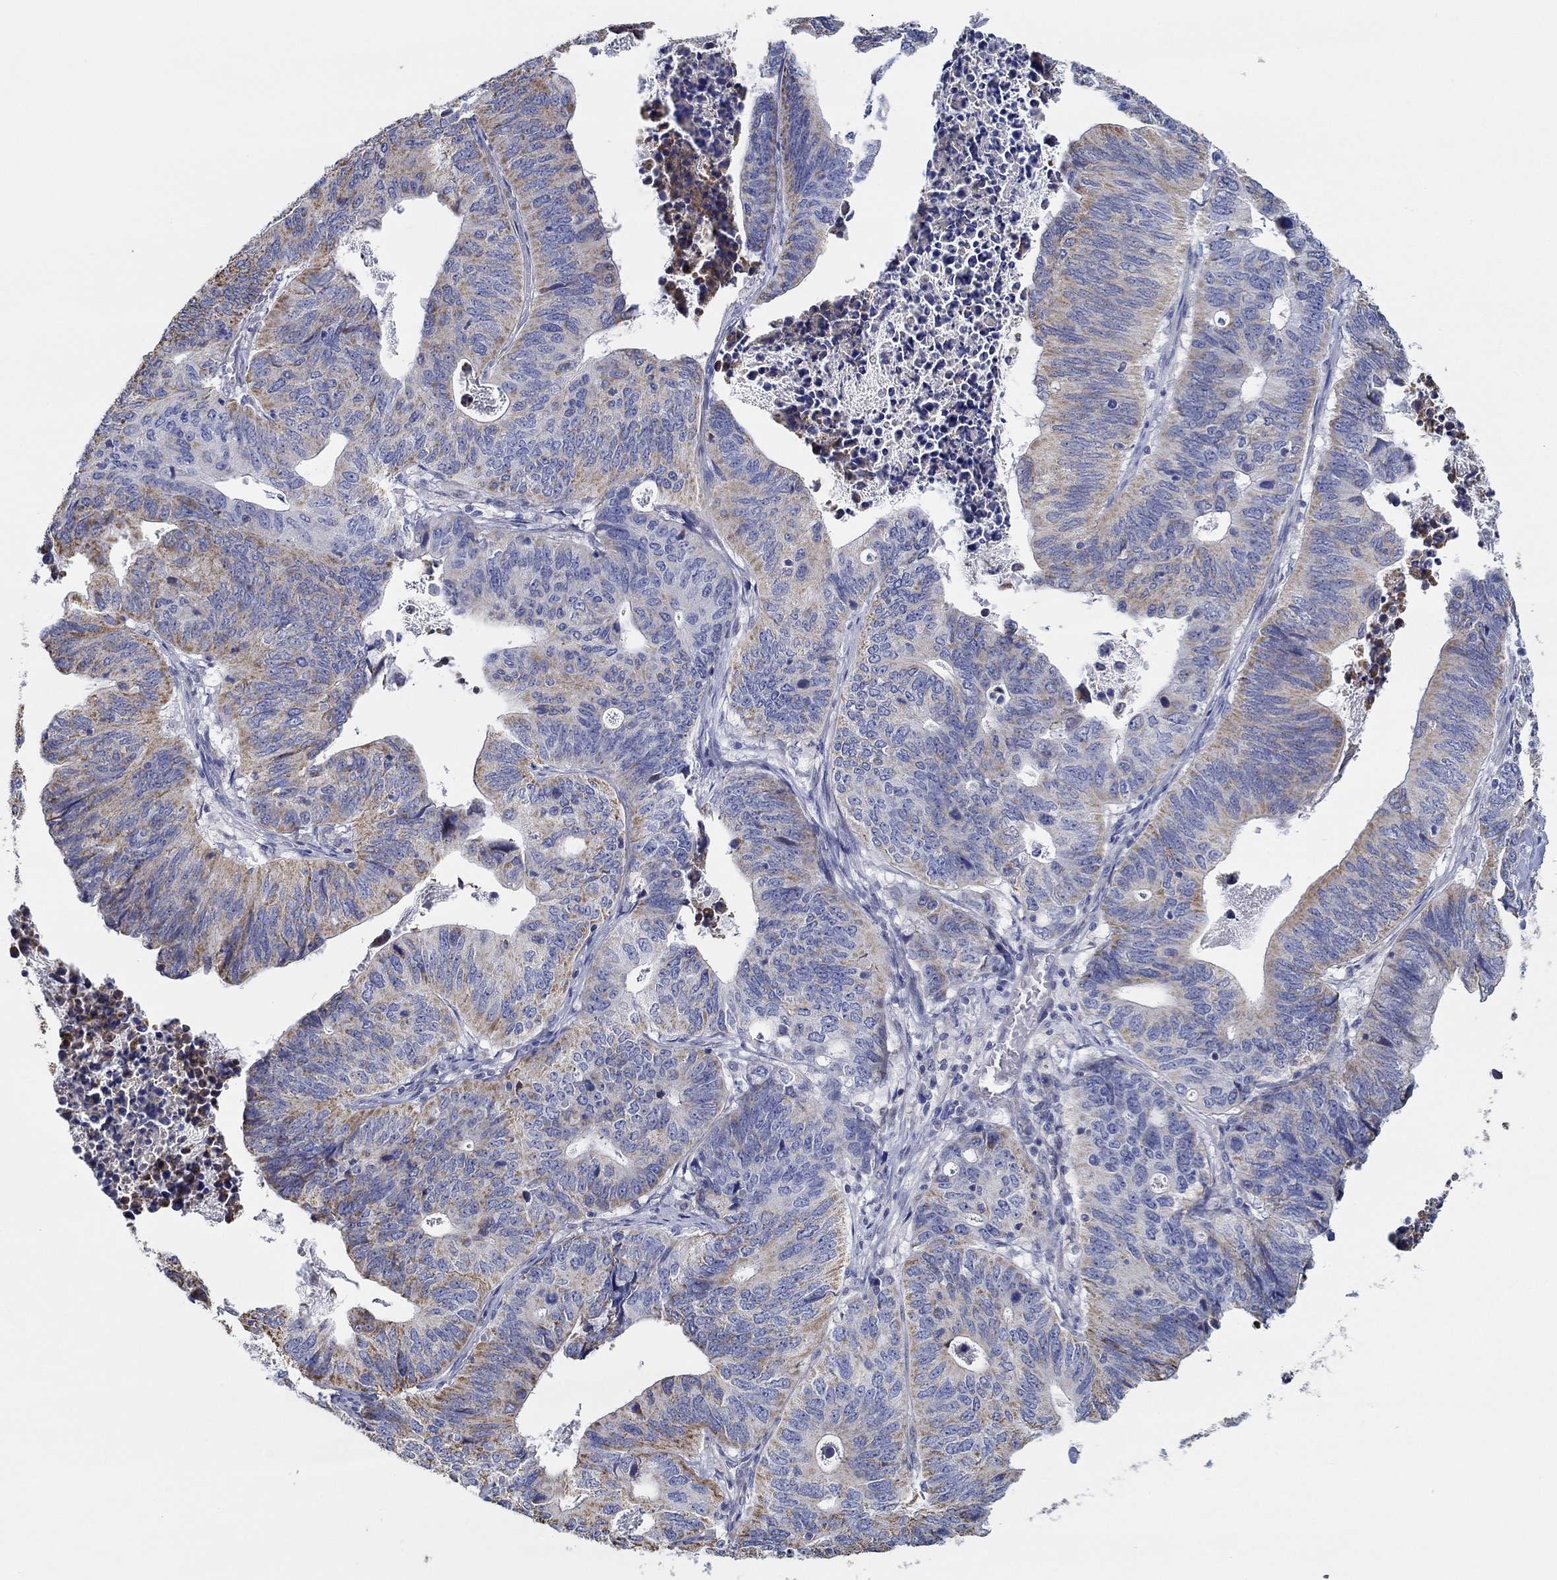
{"staining": {"intensity": "moderate", "quantity": "25%-75%", "location": "cytoplasmic/membranous"}, "tissue": "stomach cancer", "cell_type": "Tumor cells", "image_type": "cancer", "snomed": [{"axis": "morphology", "description": "Adenocarcinoma, NOS"}, {"axis": "topography", "description": "Stomach, upper"}], "caption": "A brown stain highlights moderate cytoplasmic/membranous staining of a protein in human adenocarcinoma (stomach) tumor cells.", "gene": "CFAP61", "patient": {"sex": "female", "age": 67}}